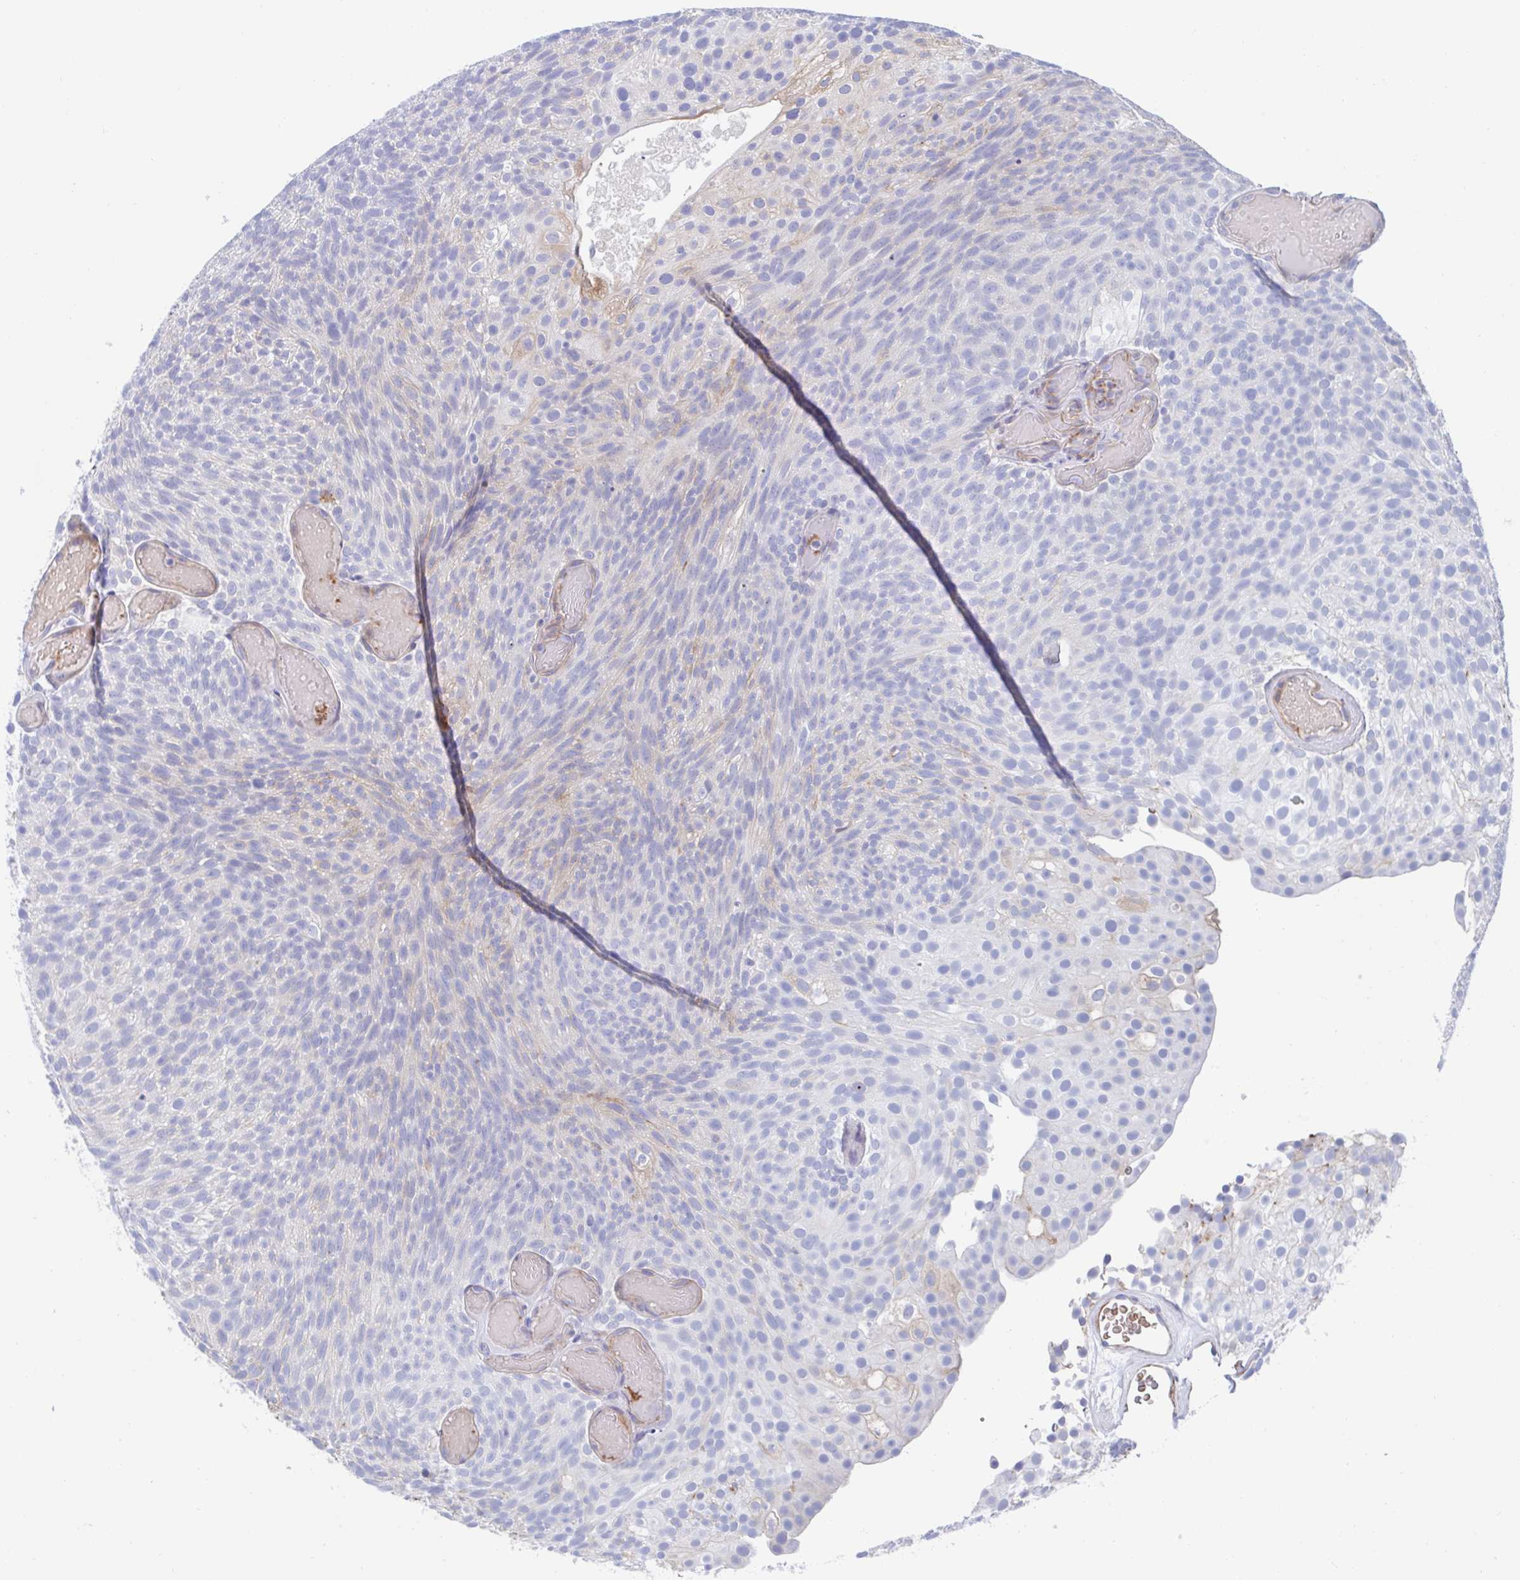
{"staining": {"intensity": "negative", "quantity": "none", "location": "none"}, "tissue": "urothelial cancer", "cell_type": "Tumor cells", "image_type": "cancer", "snomed": [{"axis": "morphology", "description": "Urothelial carcinoma, Low grade"}, {"axis": "topography", "description": "Urinary bladder"}], "caption": "DAB (3,3'-diaminobenzidine) immunohistochemical staining of human urothelial cancer demonstrates no significant positivity in tumor cells.", "gene": "KLC3", "patient": {"sex": "male", "age": 78}}